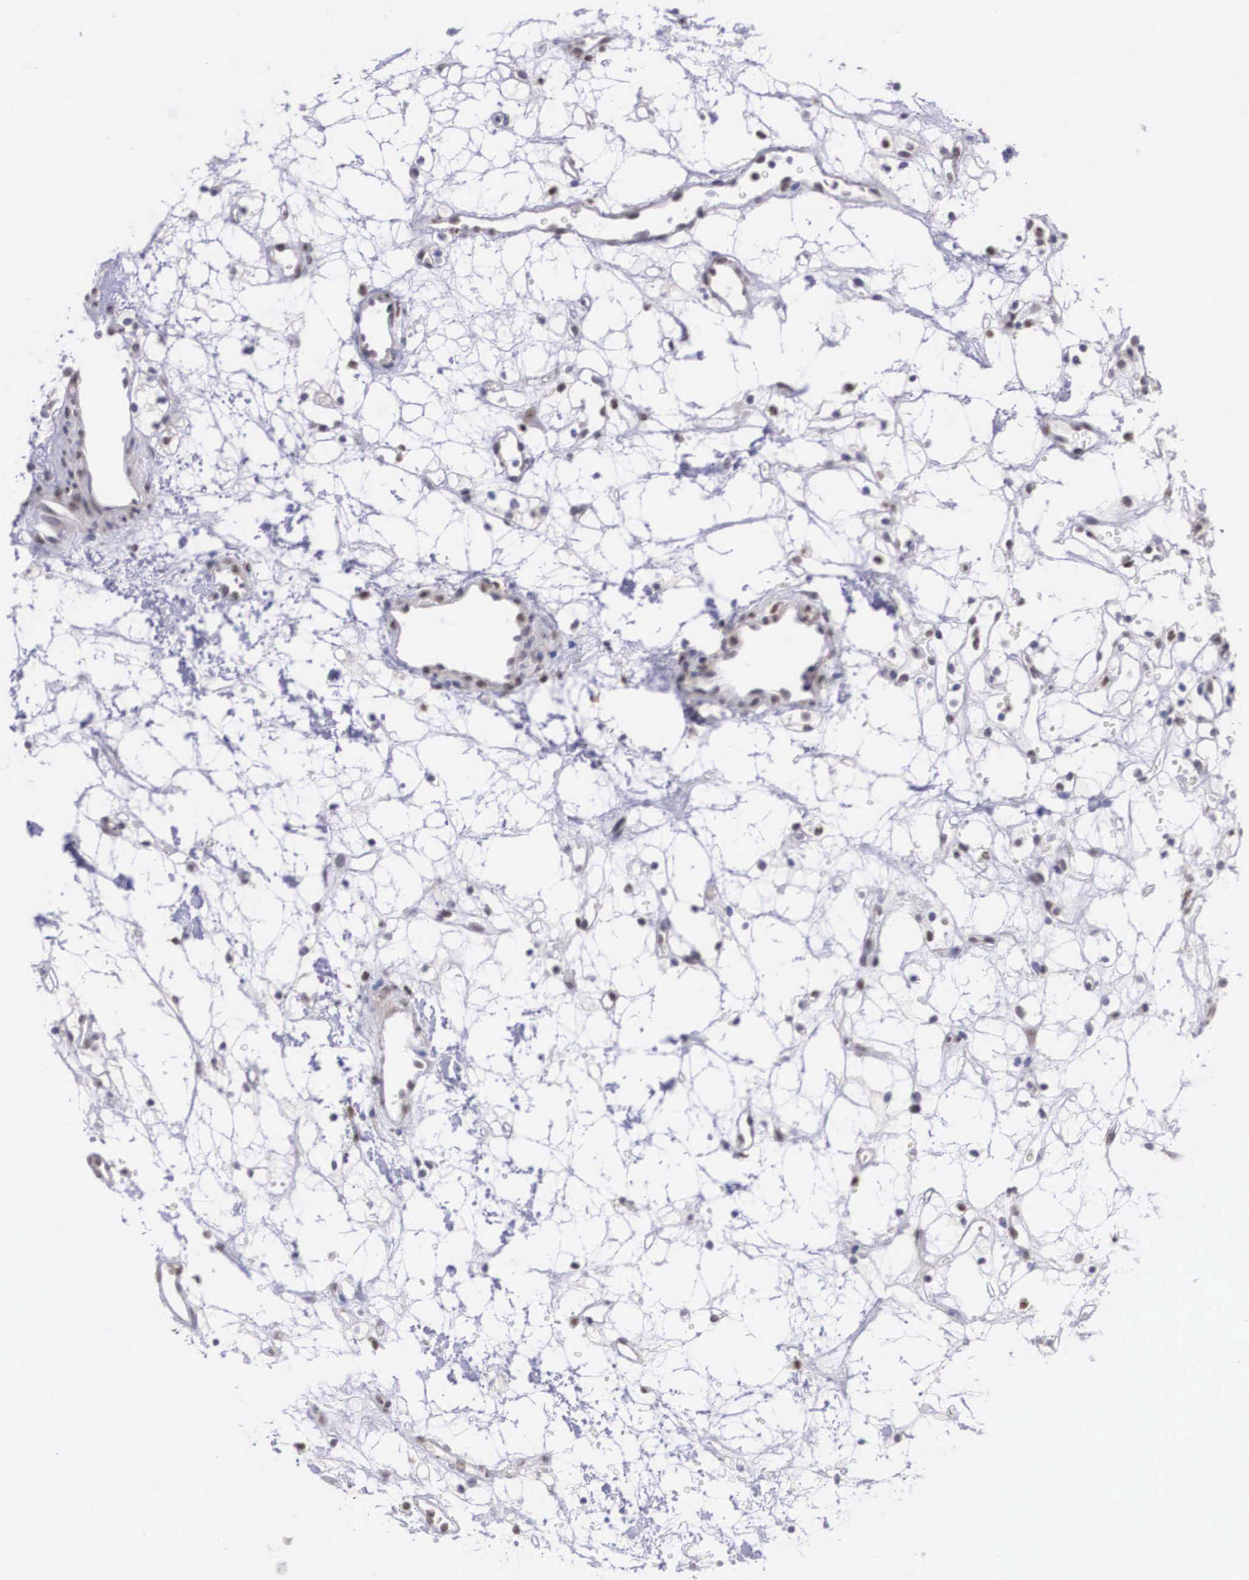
{"staining": {"intensity": "negative", "quantity": "none", "location": "none"}, "tissue": "renal cancer", "cell_type": "Tumor cells", "image_type": "cancer", "snomed": [{"axis": "morphology", "description": "Adenocarcinoma, NOS"}, {"axis": "topography", "description": "Kidney"}], "caption": "Immunohistochemical staining of human renal adenocarcinoma exhibits no significant staining in tumor cells.", "gene": "ETV6", "patient": {"sex": "female", "age": 60}}